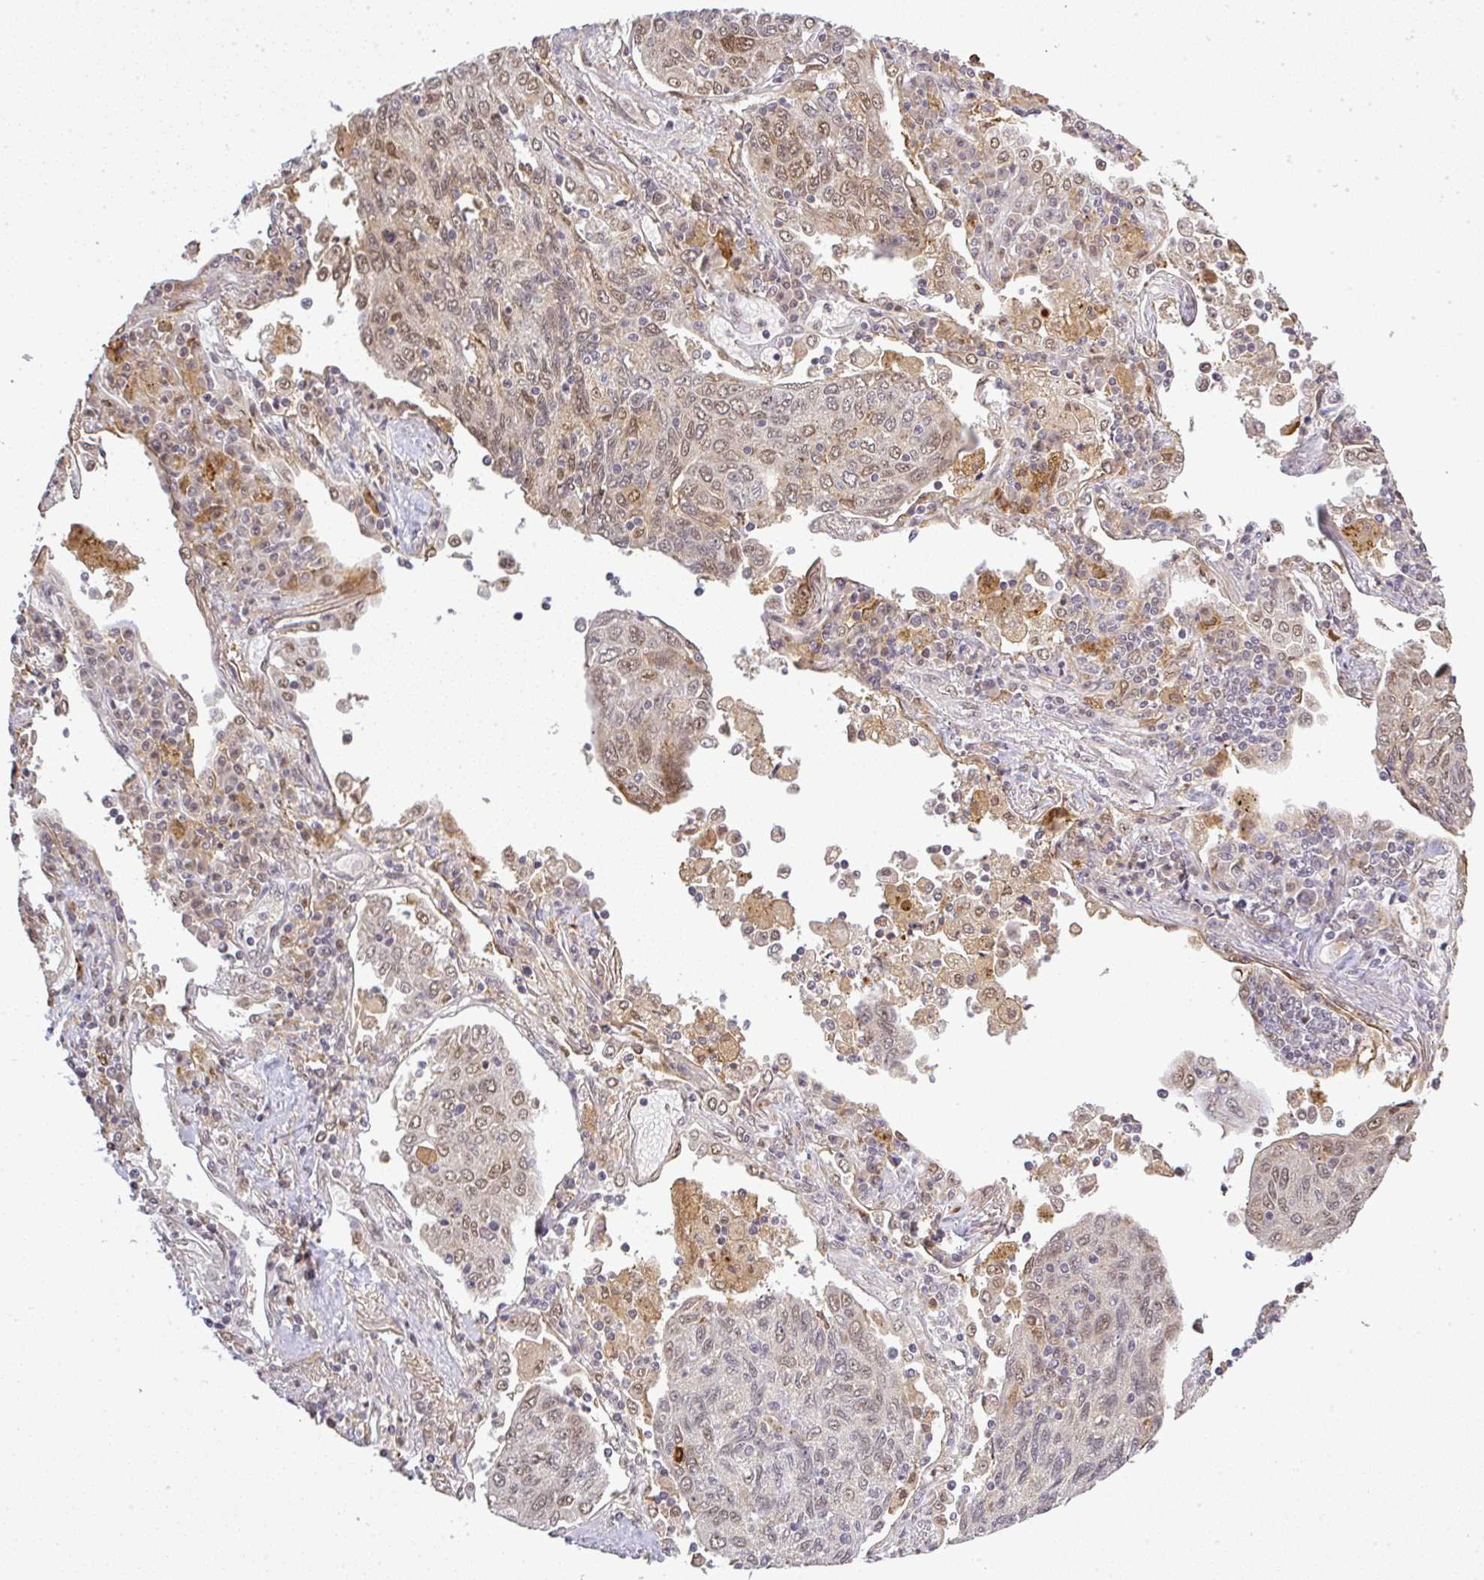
{"staining": {"intensity": "moderate", "quantity": "25%-75%", "location": "nuclear"}, "tissue": "lung cancer", "cell_type": "Tumor cells", "image_type": "cancer", "snomed": [{"axis": "morphology", "description": "Squamous cell carcinoma, NOS"}, {"axis": "topography", "description": "Lung"}], "caption": "Moderate nuclear expression for a protein is seen in approximately 25%-75% of tumor cells of lung cancer (squamous cell carcinoma) using immunohistochemistry (IHC).", "gene": "FAM153A", "patient": {"sex": "female", "age": 66}}